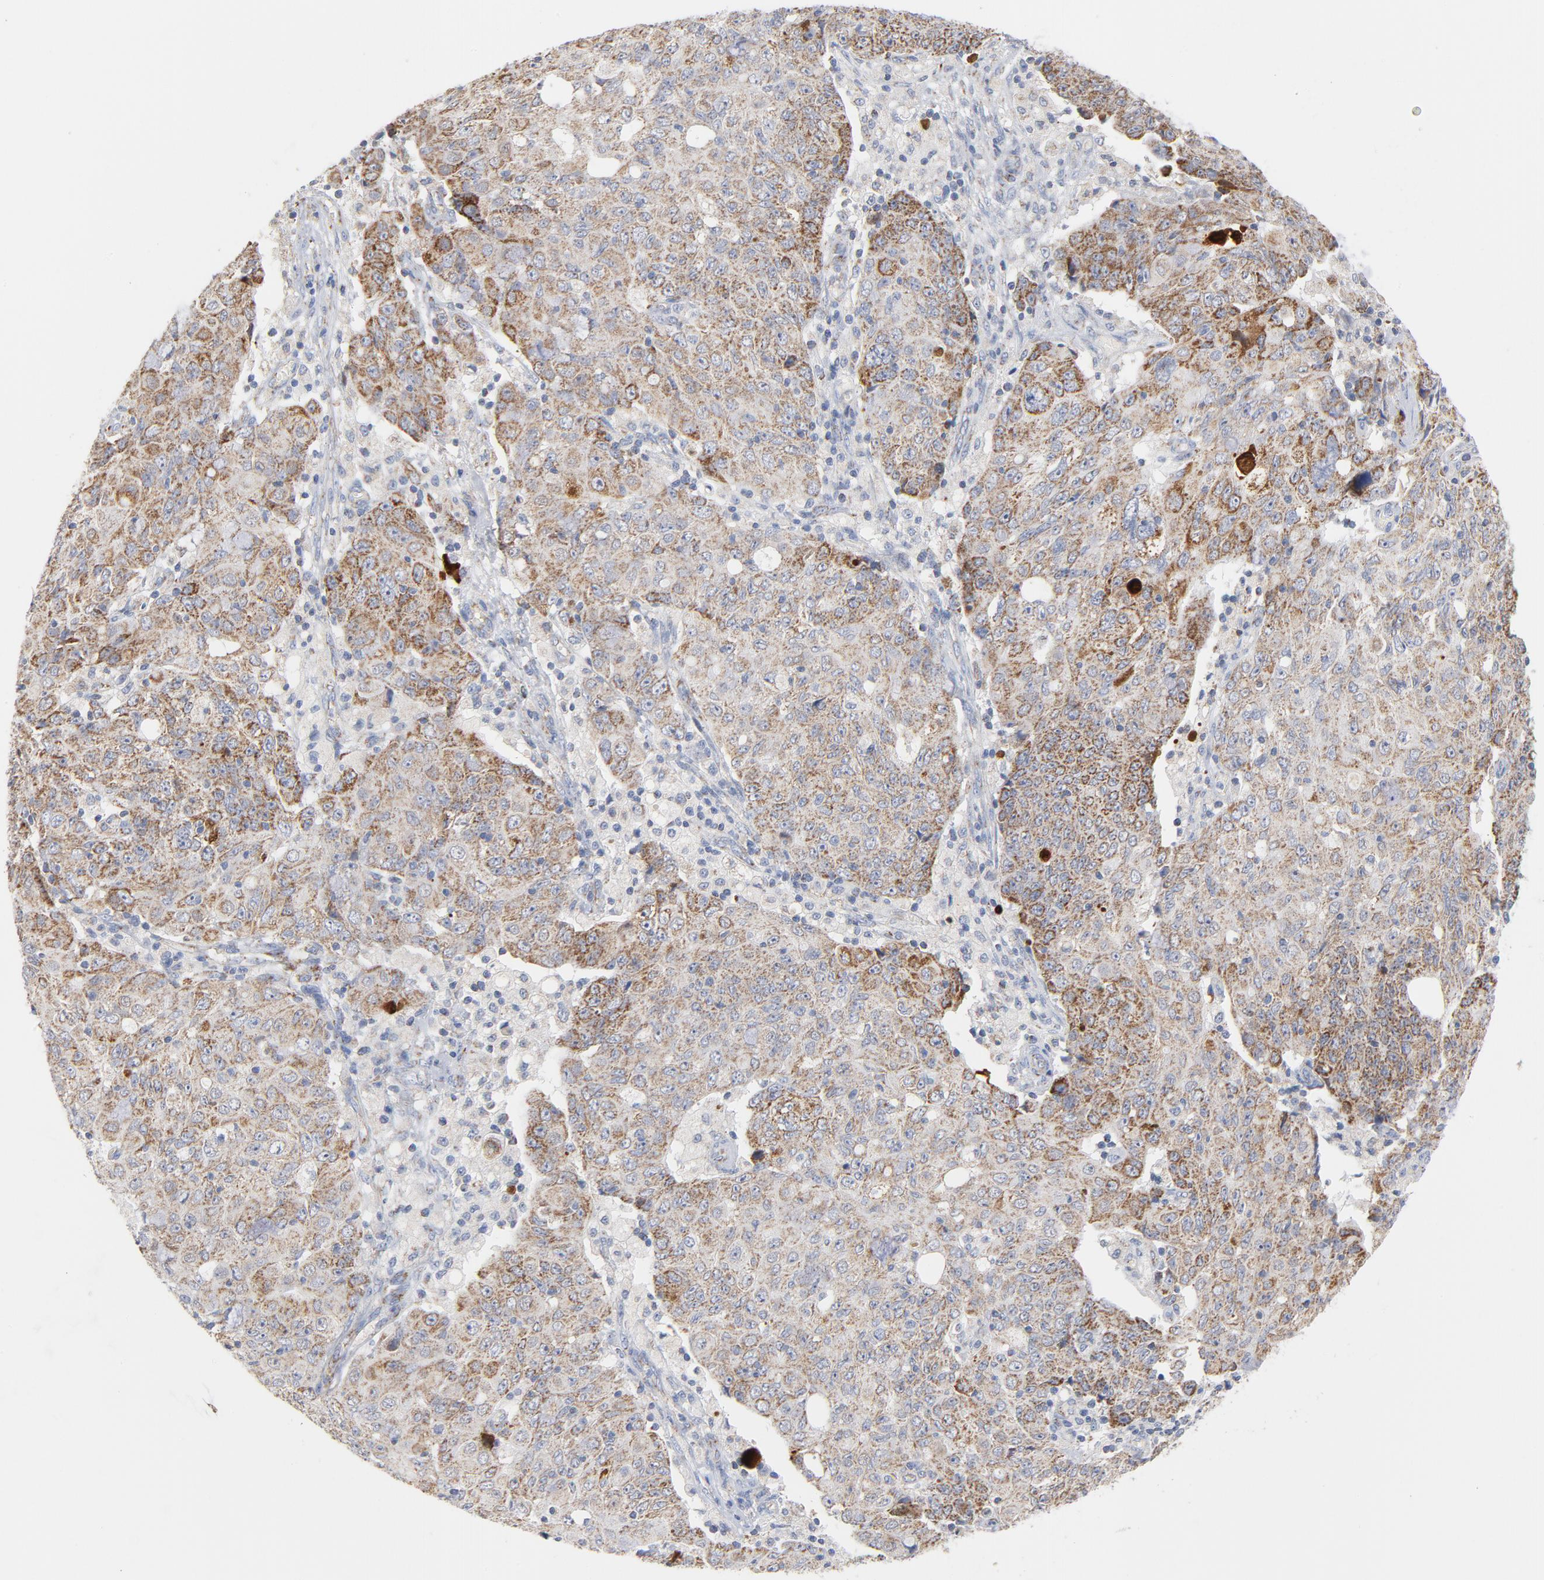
{"staining": {"intensity": "moderate", "quantity": ">75%", "location": "cytoplasmic/membranous"}, "tissue": "ovarian cancer", "cell_type": "Tumor cells", "image_type": "cancer", "snomed": [{"axis": "morphology", "description": "Carcinoma, endometroid"}, {"axis": "topography", "description": "Ovary"}], "caption": "Ovarian endometroid carcinoma was stained to show a protein in brown. There is medium levels of moderate cytoplasmic/membranous expression in approximately >75% of tumor cells. (Brightfield microscopy of DAB IHC at high magnification).", "gene": "DIABLO", "patient": {"sex": "female", "age": 42}}